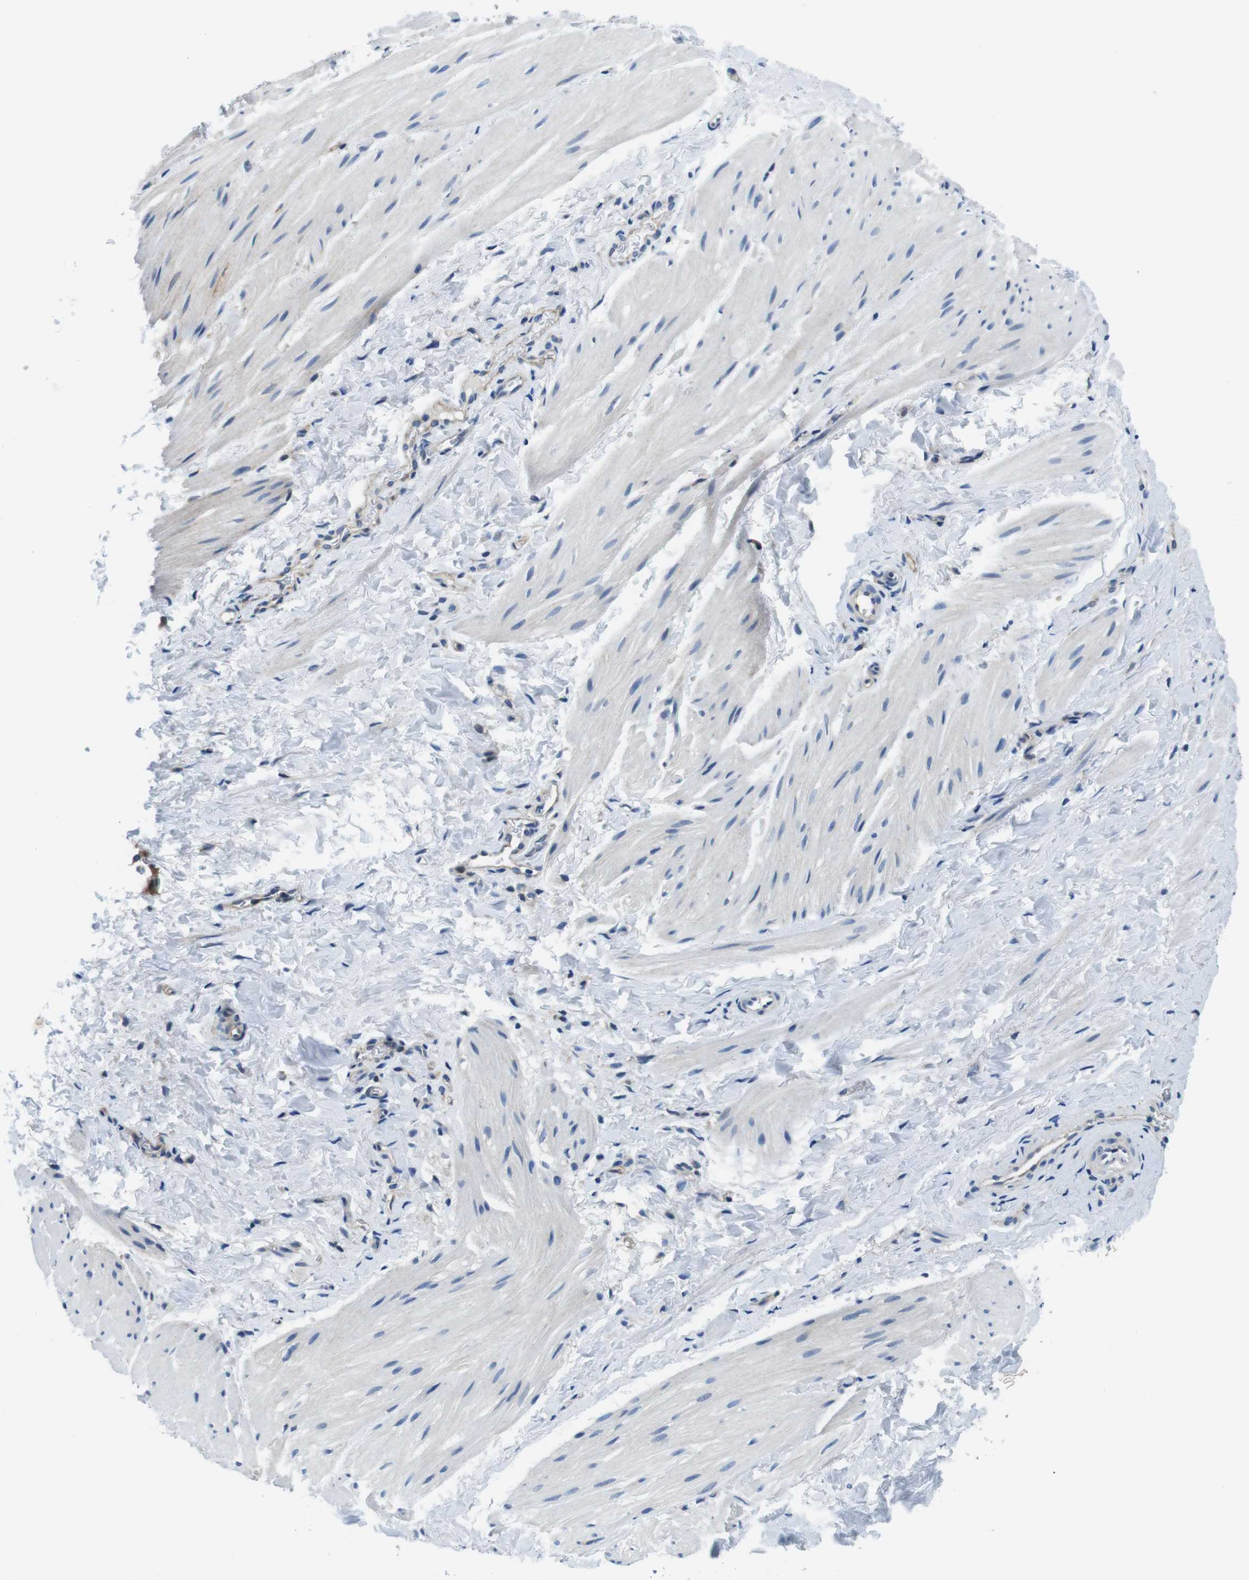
{"staining": {"intensity": "negative", "quantity": "none", "location": "none"}, "tissue": "smooth muscle", "cell_type": "Smooth muscle cells", "image_type": "normal", "snomed": [{"axis": "morphology", "description": "Normal tissue, NOS"}, {"axis": "topography", "description": "Smooth muscle"}], "caption": "This is an immunohistochemistry micrograph of benign human smooth muscle. There is no positivity in smooth muscle cells.", "gene": "EIF2B5", "patient": {"sex": "male", "age": 16}}